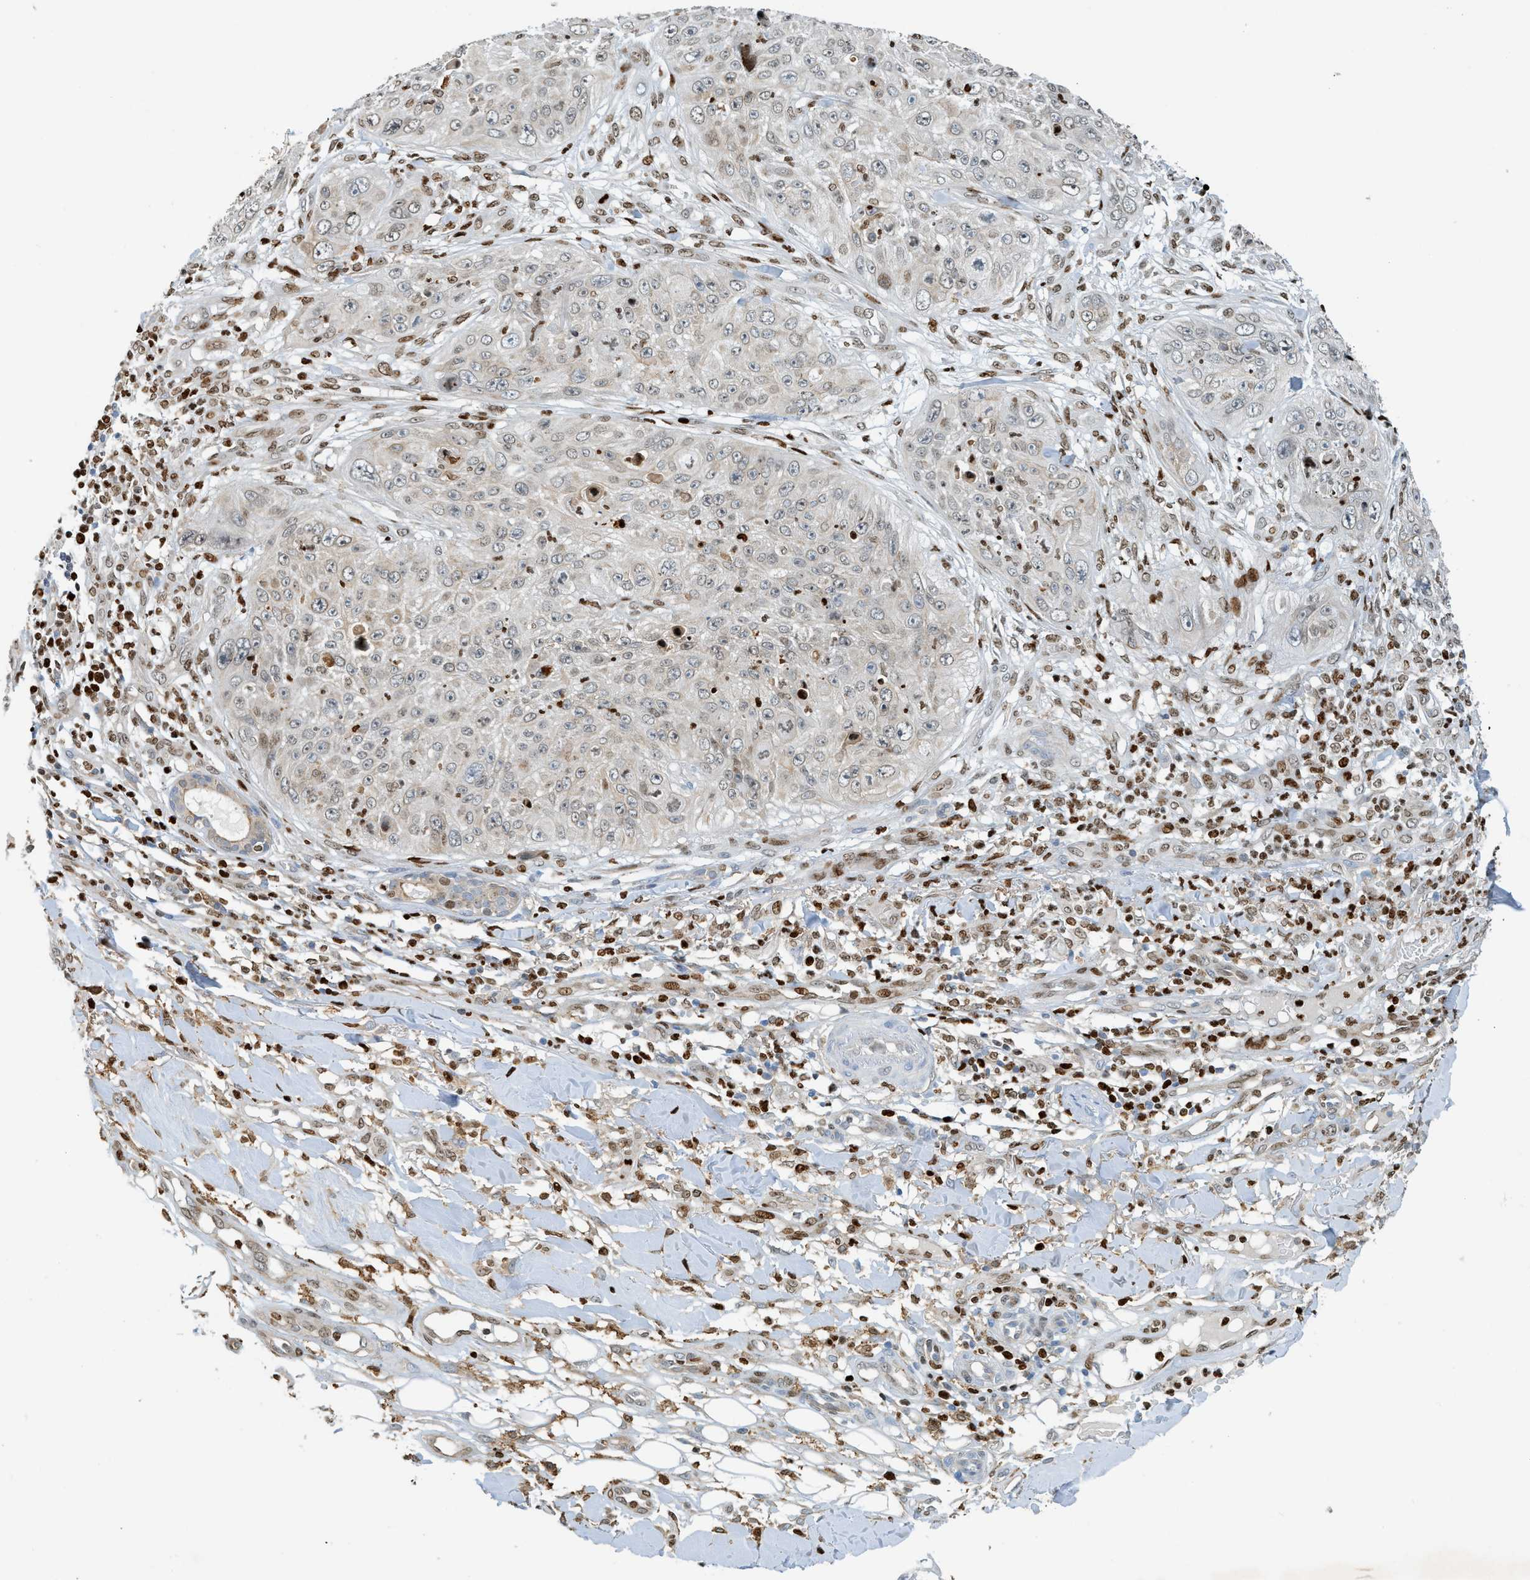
{"staining": {"intensity": "weak", "quantity": "<25%", "location": "cytoplasmic/membranous"}, "tissue": "skin cancer", "cell_type": "Tumor cells", "image_type": "cancer", "snomed": [{"axis": "morphology", "description": "Squamous cell carcinoma, NOS"}, {"axis": "topography", "description": "Skin"}], "caption": "A high-resolution histopathology image shows immunohistochemistry (IHC) staining of skin cancer (squamous cell carcinoma), which shows no significant staining in tumor cells.", "gene": "SH3D19", "patient": {"sex": "female", "age": 80}}